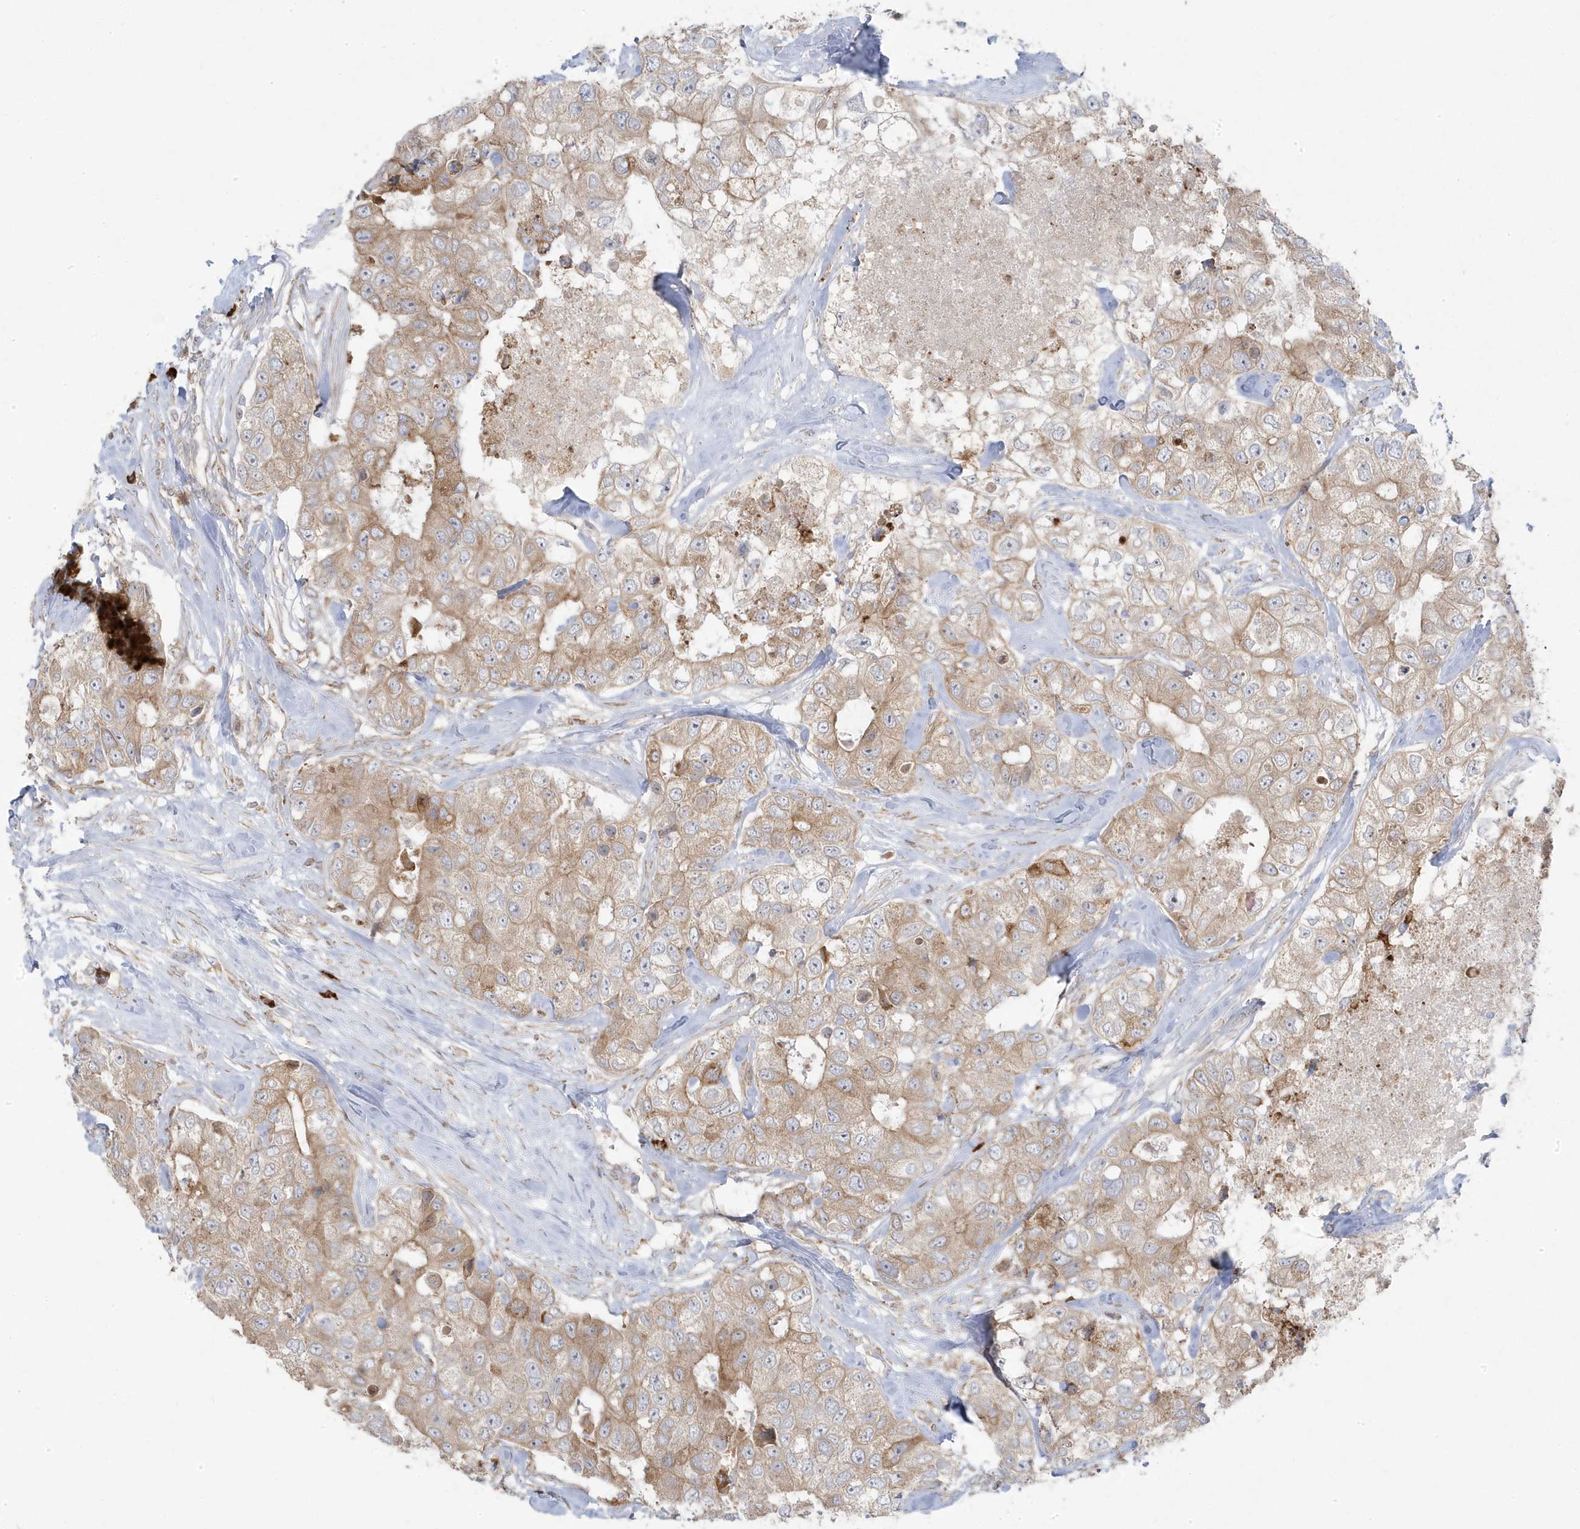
{"staining": {"intensity": "moderate", "quantity": ">75%", "location": "cytoplasmic/membranous"}, "tissue": "breast cancer", "cell_type": "Tumor cells", "image_type": "cancer", "snomed": [{"axis": "morphology", "description": "Duct carcinoma"}, {"axis": "topography", "description": "Breast"}], "caption": "Moderate cytoplasmic/membranous protein positivity is present in approximately >75% of tumor cells in breast cancer (infiltrating ductal carcinoma).", "gene": "ZNF654", "patient": {"sex": "female", "age": 62}}